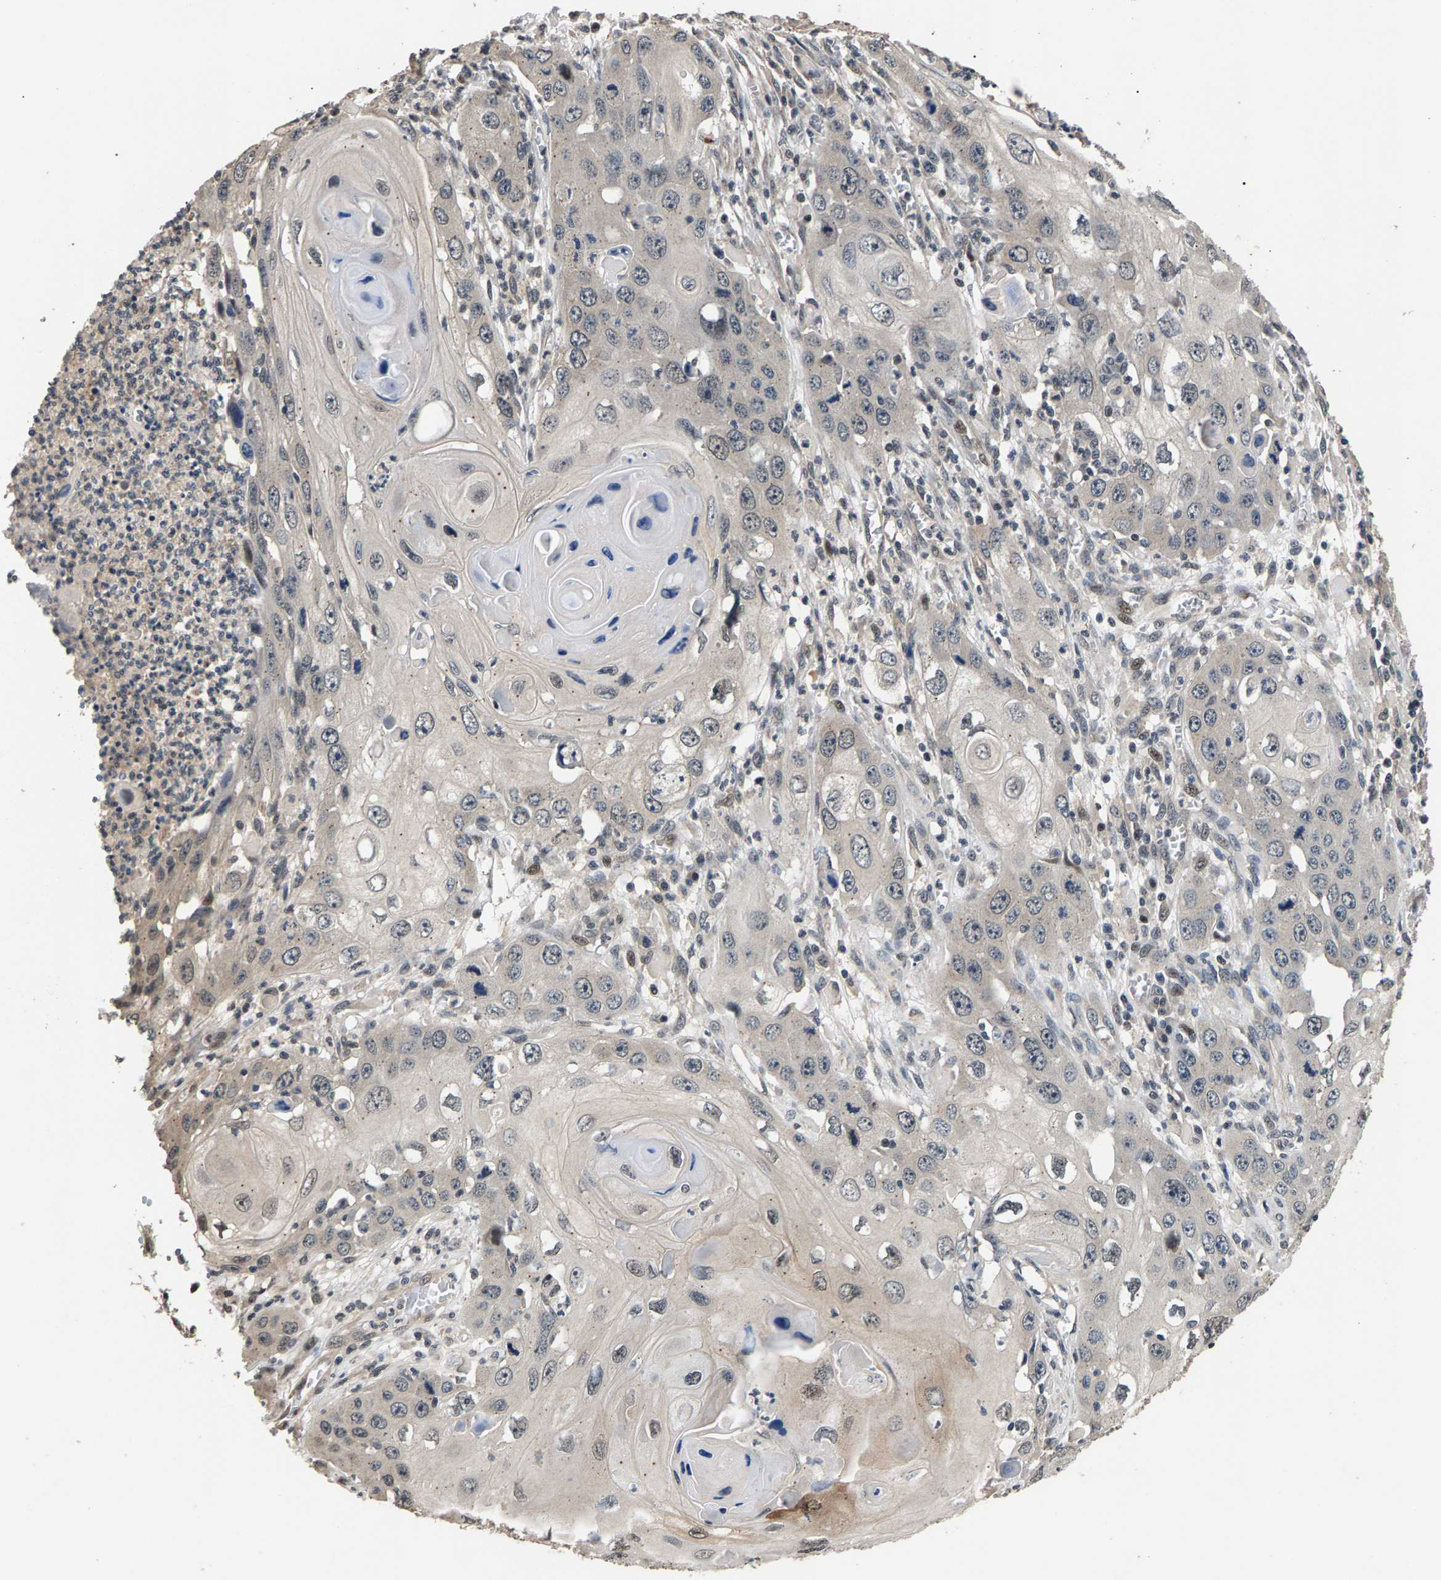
{"staining": {"intensity": "weak", "quantity": "<25%", "location": "cytoplasmic/membranous,nuclear"}, "tissue": "skin cancer", "cell_type": "Tumor cells", "image_type": "cancer", "snomed": [{"axis": "morphology", "description": "Squamous cell carcinoma, NOS"}, {"axis": "topography", "description": "Skin"}], "caption": "High magnification brightfield microscopy of skin cancer stained with DAB (brown) and counterstained with hematoxylin (blue): tumor cells show no significant positivity. Nuclei are stained in blue.", "gene": "RBM33", "patient": {"sex": "male", "age": 55}}